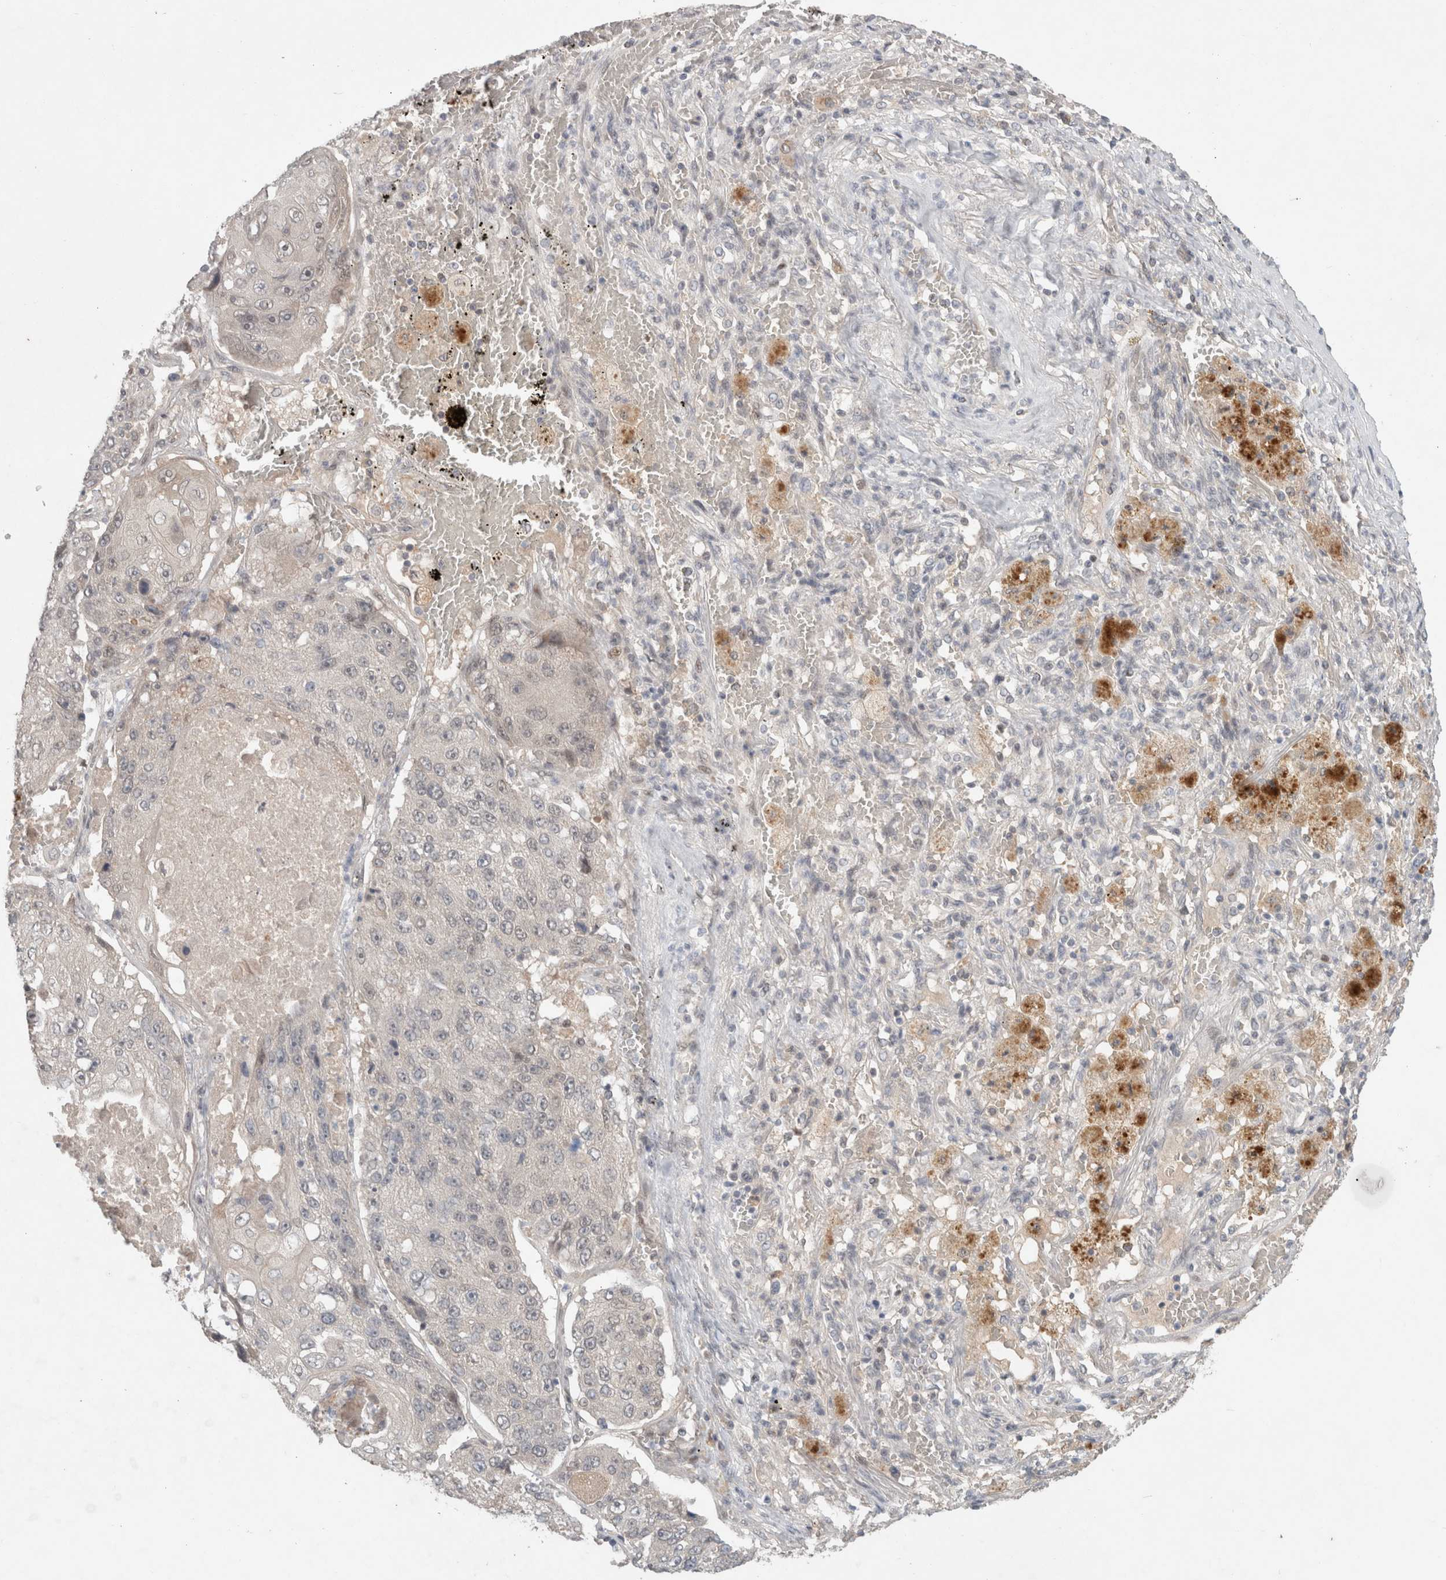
{"staining": {"intensity": "negative", "quantity": "none", "location": "none"}, "tissue": "lung cancer", "cell_type": "Tumor cells", "image_type": "cancer", "snomed": [{"axis": "morphology", "description": "Squamous cell carcinoma, NOS"}, {"axis": "topography", "description": "Lung"}], "caption": "Tumor cells are negative for protein expression in human lung squamous cell carcinoma.", "gene": "RASAL2", "patient": {"sex": "male", "age": 61}}